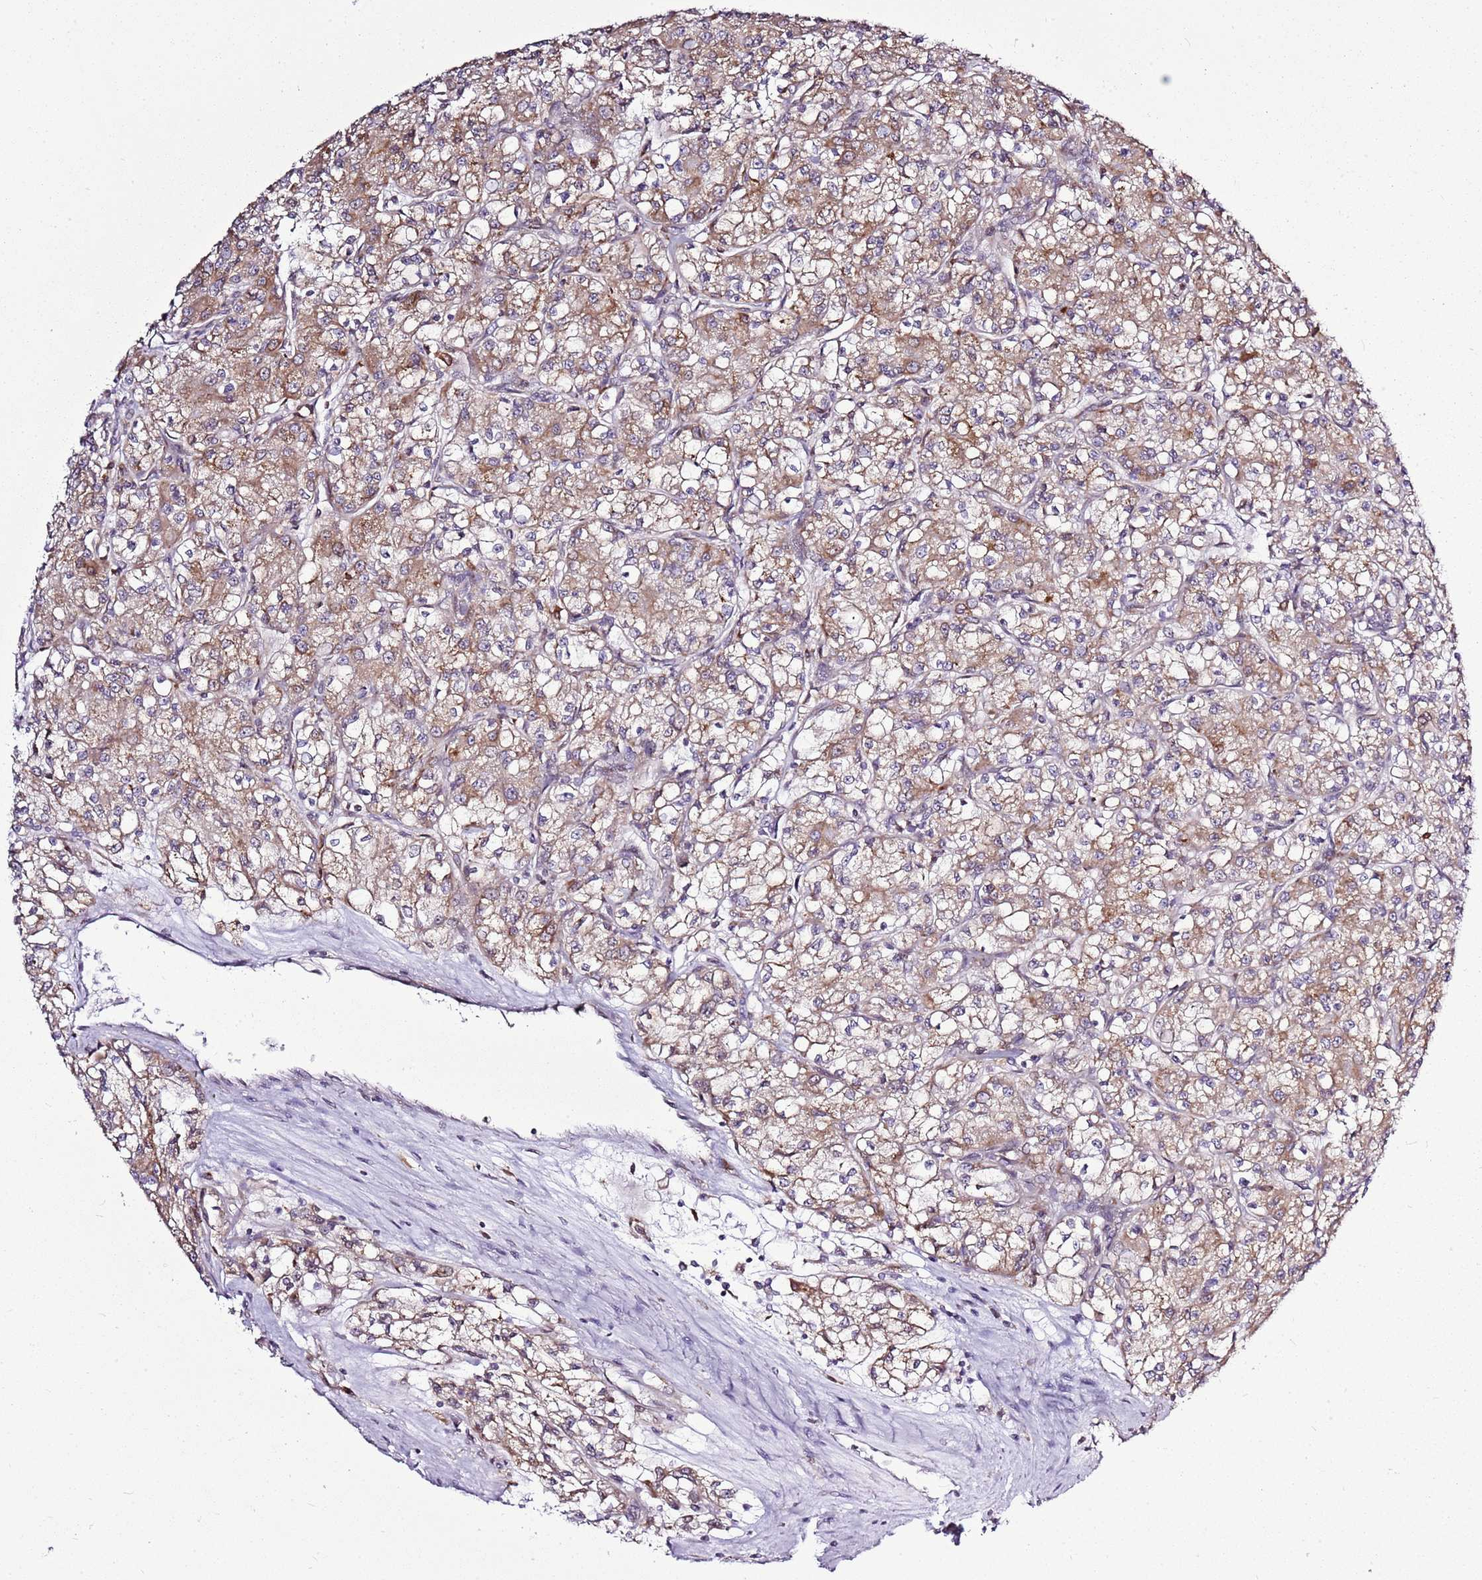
{"staining": {"intensity": "moderate", "quantity": ">75%", "location": "cytoplasmic/membranous"}, "tissue": "renal cancer", "cell_type": "Tumor cells", "image_type": "cancer", "snomed": [{"axis": "morphology", "description": "Adenocarcinoma, NOS"}, {"axis": "topography", "description": "Kidney"}], "caption": "This is a photomicrograph of IHC staining of renal cancer, which shows moderate expression in the cytoplasmic/membranous of tumor cells.", "gene": "TMED10", "patient": {"sex": "female", "age": 59}}